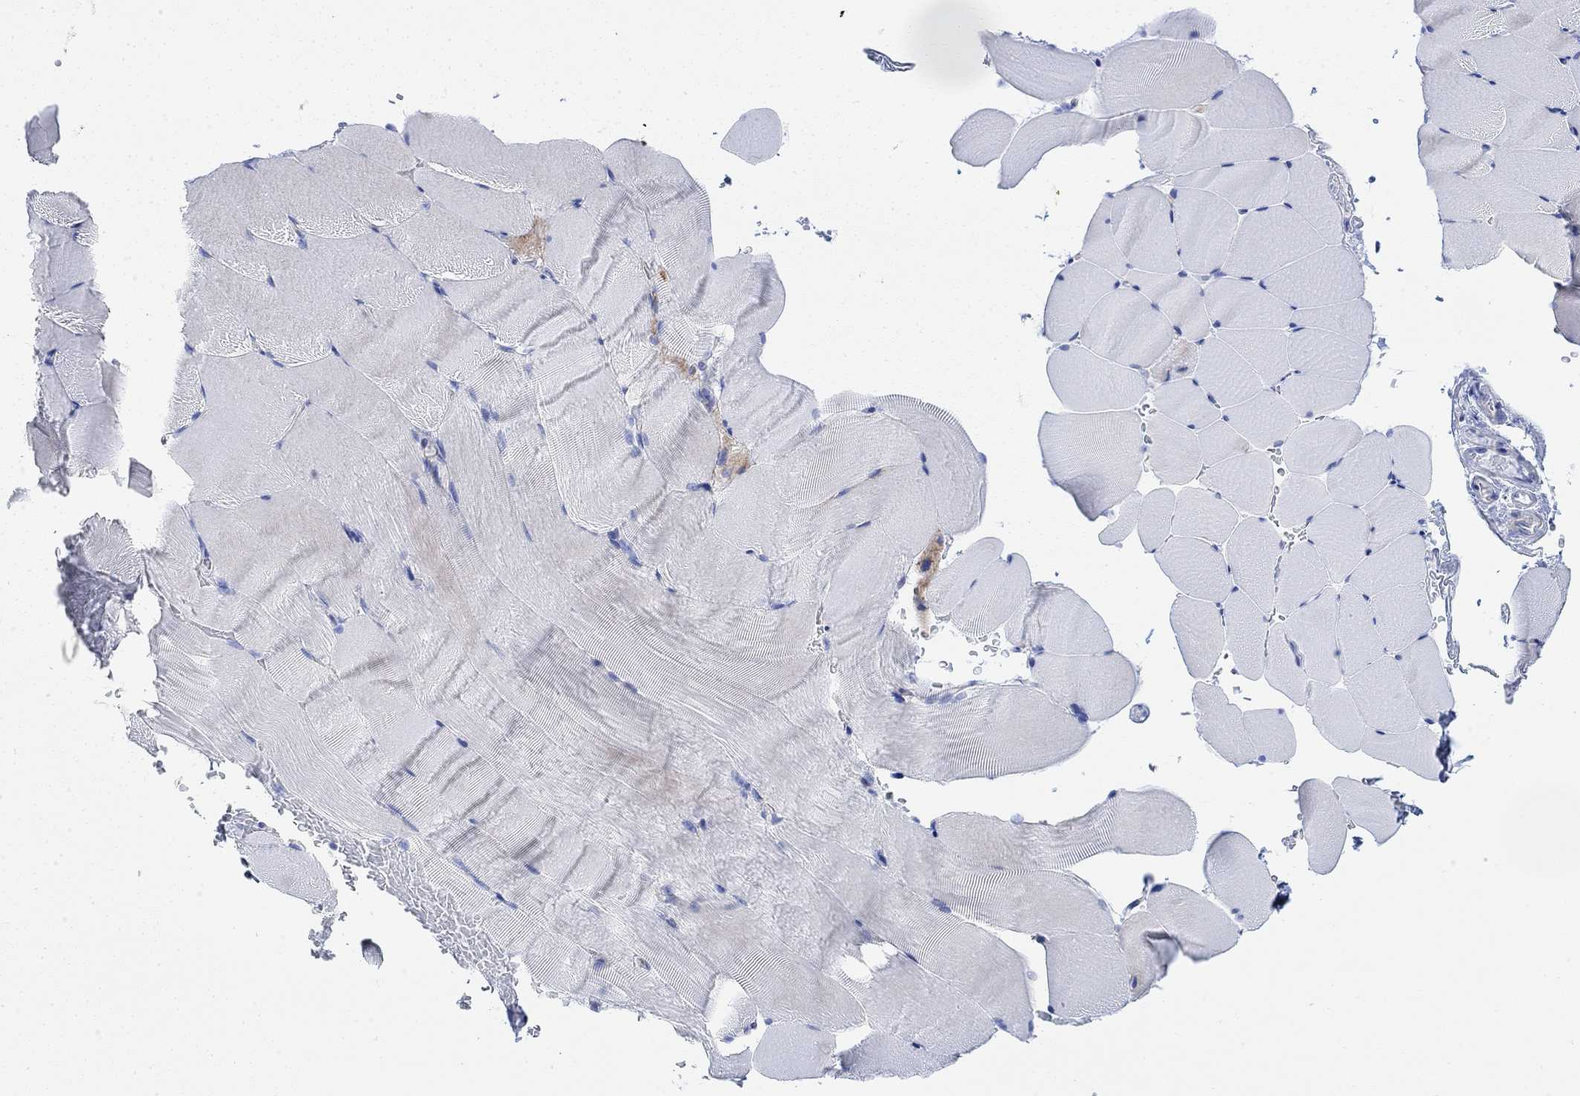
{"staining": {"intensity": "negative", "quantity": "none", "location": "none"}, "tissue": "skeletal muscle", "cell_type": "Myocytes", "image_type": "normal", "snomed": [{"axis": "morphology", "description": "Normal tissue, NOS"}, {"axis": "topography", "description": "Skeletal muscle"}], "caption": "The micrograph reveals no staining of myocytes in benign skeletal muscle.", "gene": "TLDC2", "patient": {"sex": "female", "age": 37}}